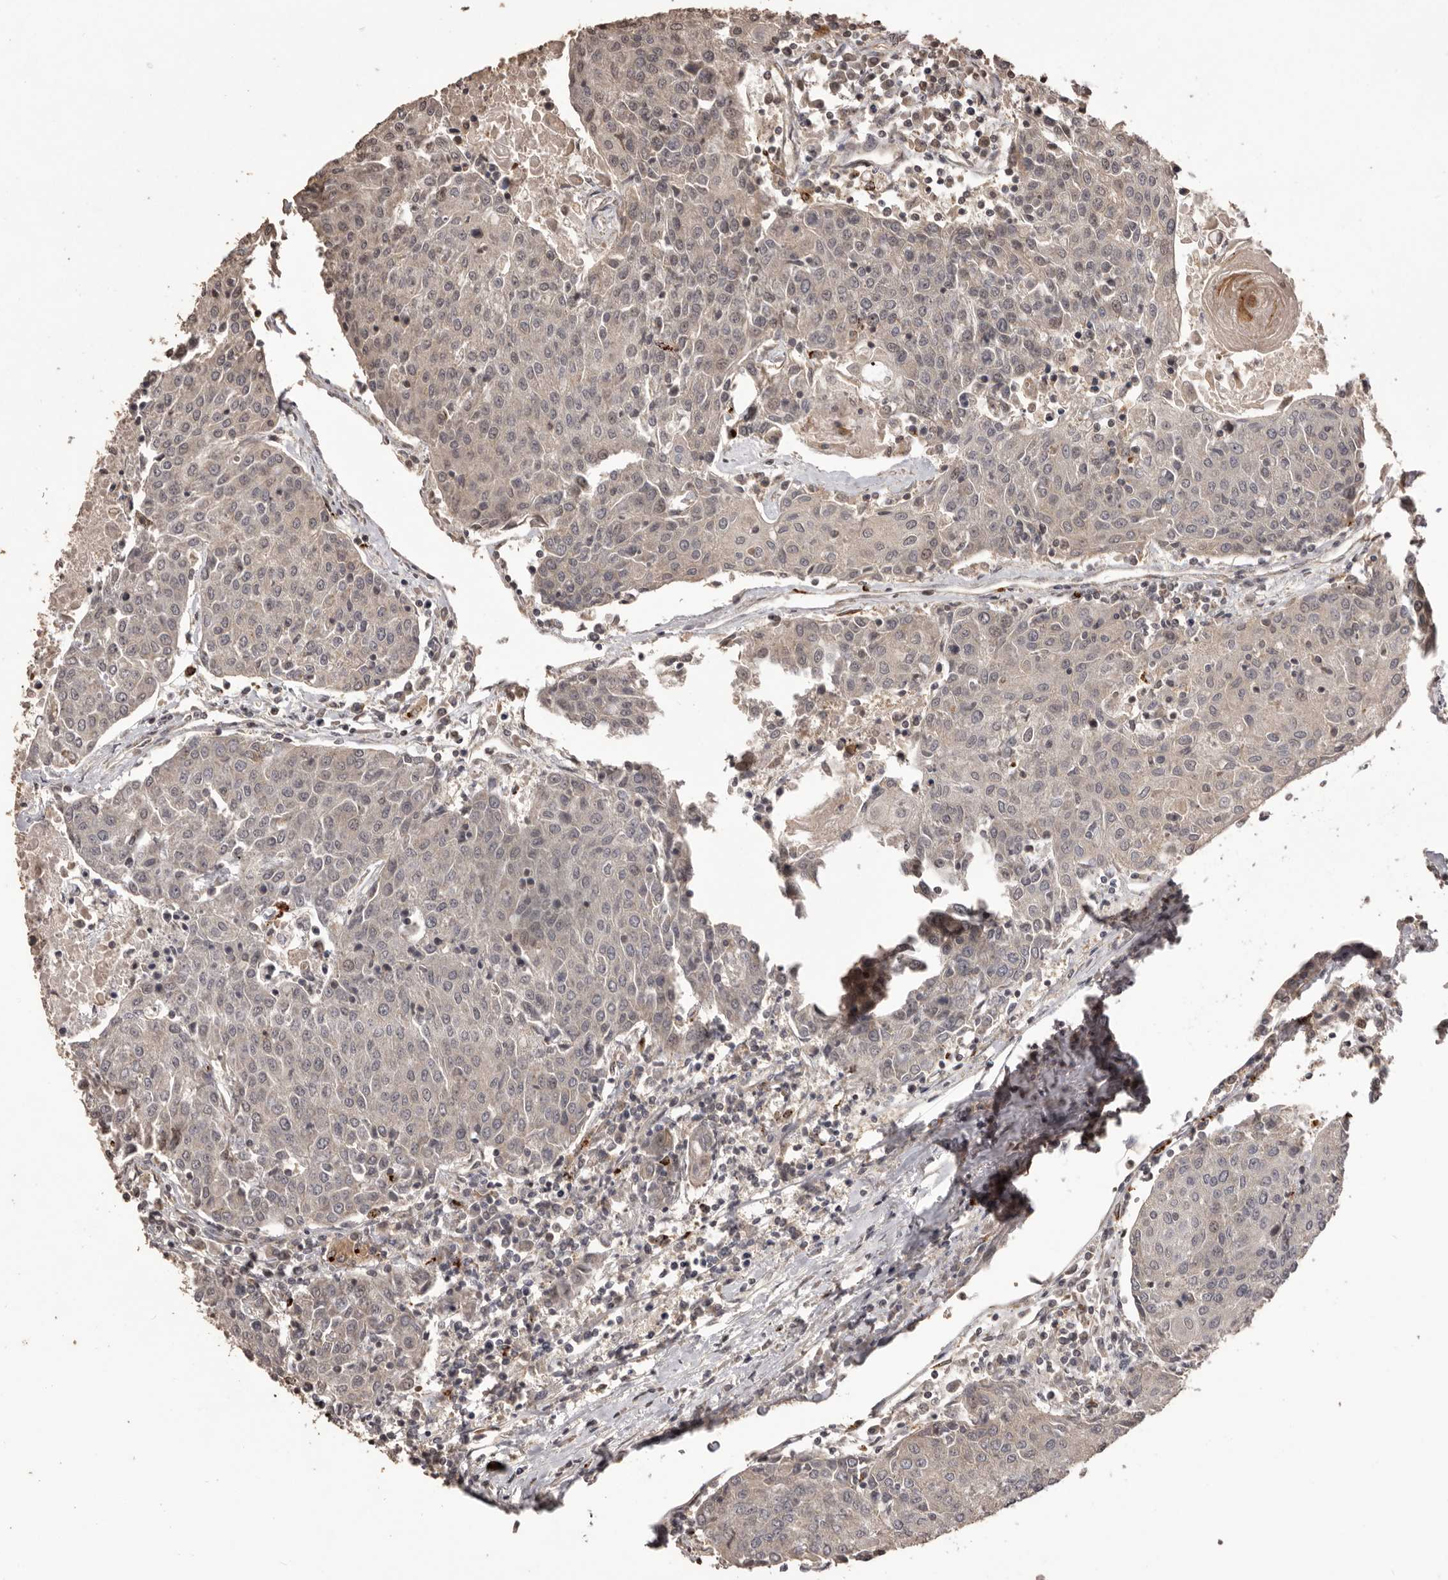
{"staining": {"intensity": "weak", "quantity": "25%-75%", "location": "cytoplasmic/membranous"}, "tissue": "urothelial cancer", "cell_type": "Tumor cells", "image_type": "cancer", "snomed": [{"axis": "morphology", "description": "Urothelial carcinoma, High grade"}, {"axis": "topography", "description": "Urinary bladder"}], "caption": "Urothelial cancer stained for a protein (brown) displays weak cytoplasmic/membranous positive positivity in about 25%-75% of tumor cells.", "gene": "QRSL1", "patient": {"sex": "female", "age": 85}}